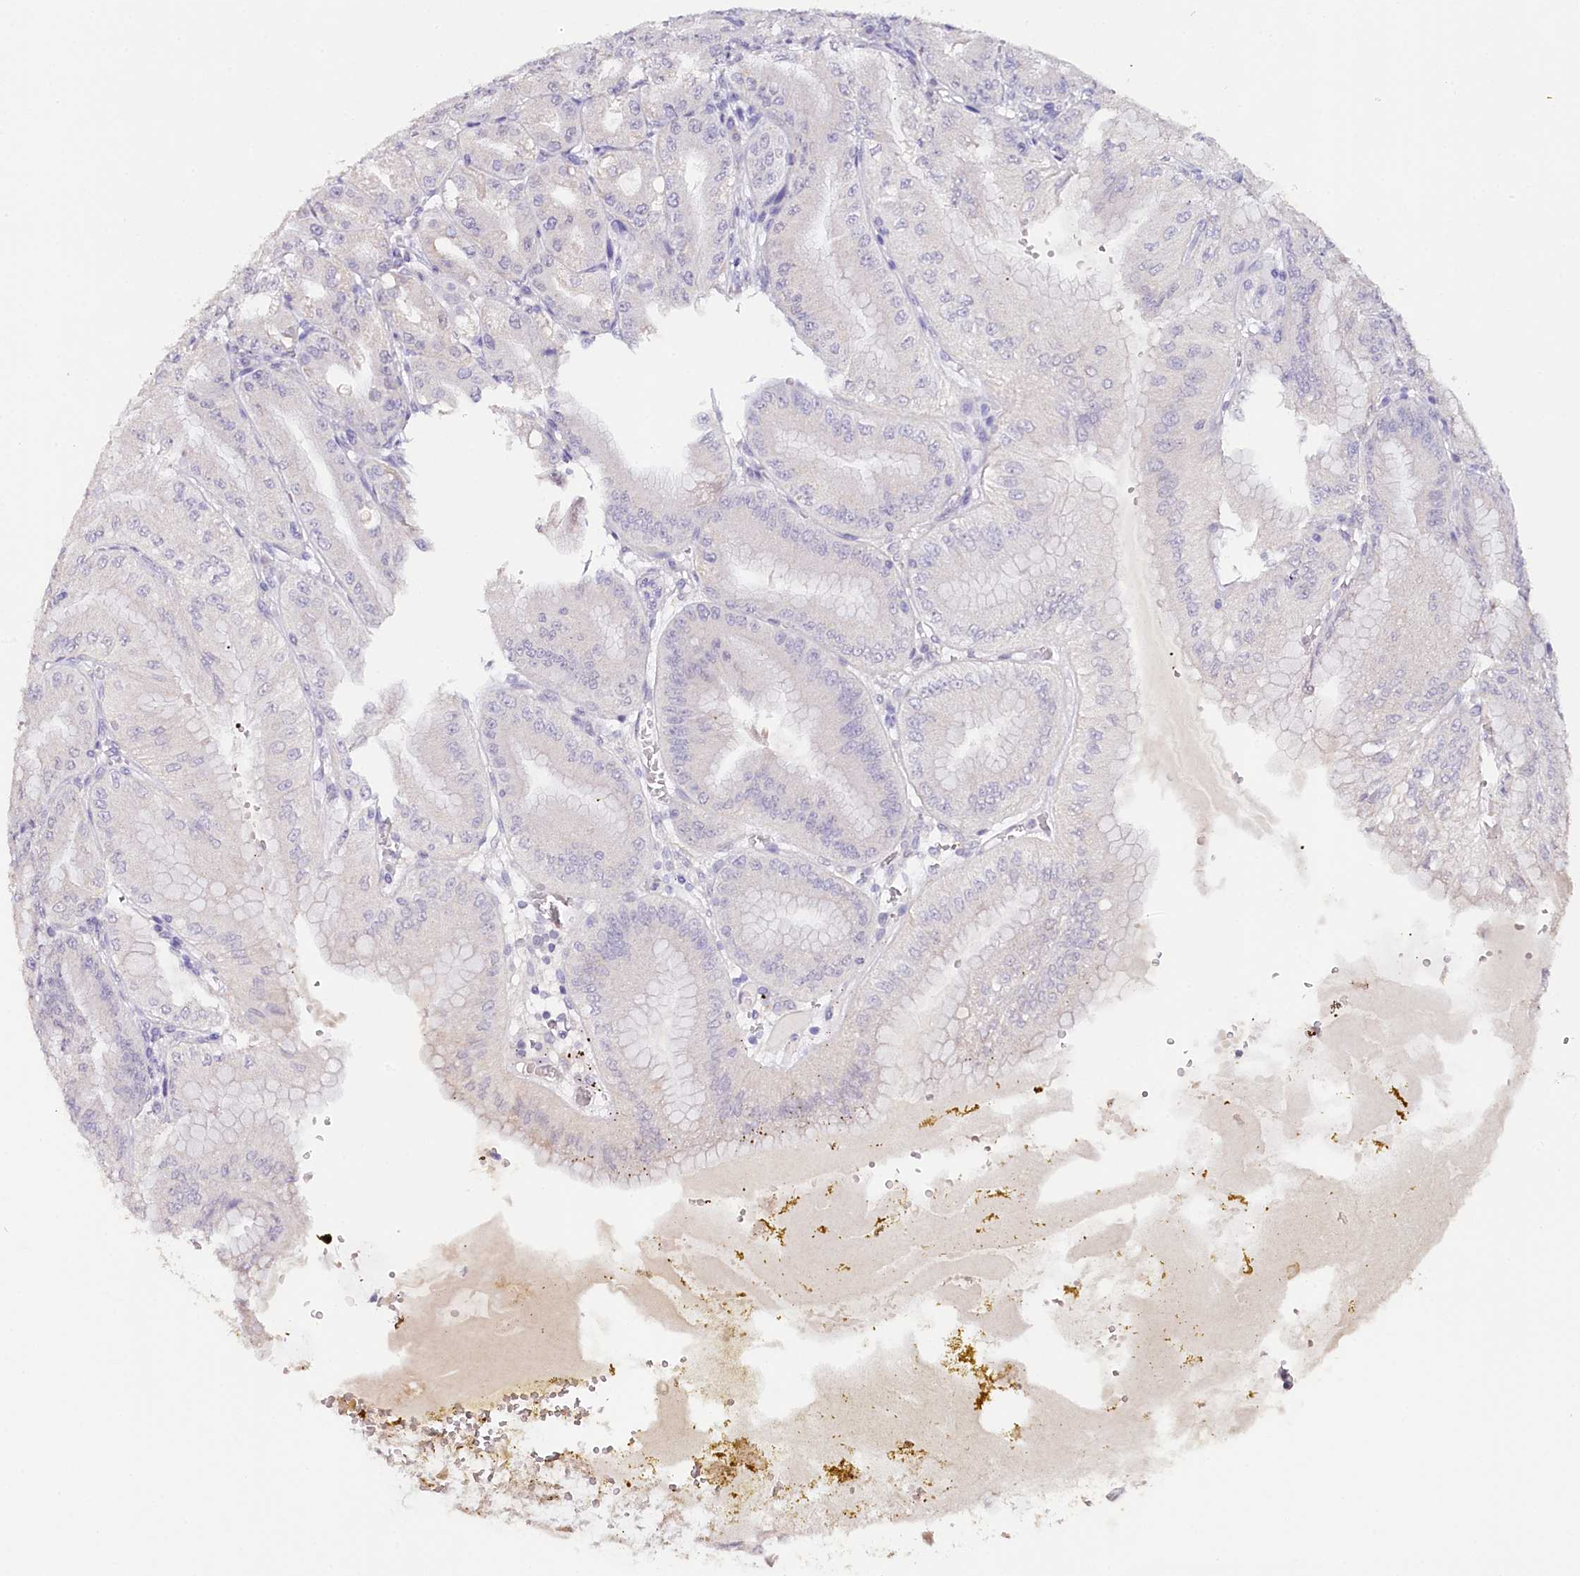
{"staining": {"intensity": "weak", "quantity": "<25%", "location": "cytoplasmic/membranous"}, "tissue": "stomach", "cell_type": "Glandular cells", "image_type": "normal", "snomed": [{"axis": "morphology", "description": "Normal tissue, NOS"}, {"axis": "topography", "description": "Stomach, upper"}, {"axis": "topography", "description": "Stomach, lower"}], "caption": "DAB (3,3'-diaminobenzidine) immunohistochemical staining of benign stomach shows no significant expression in glandular cells.", "gene": "TP53", "patient": {"sex": "male", "age": 71}}